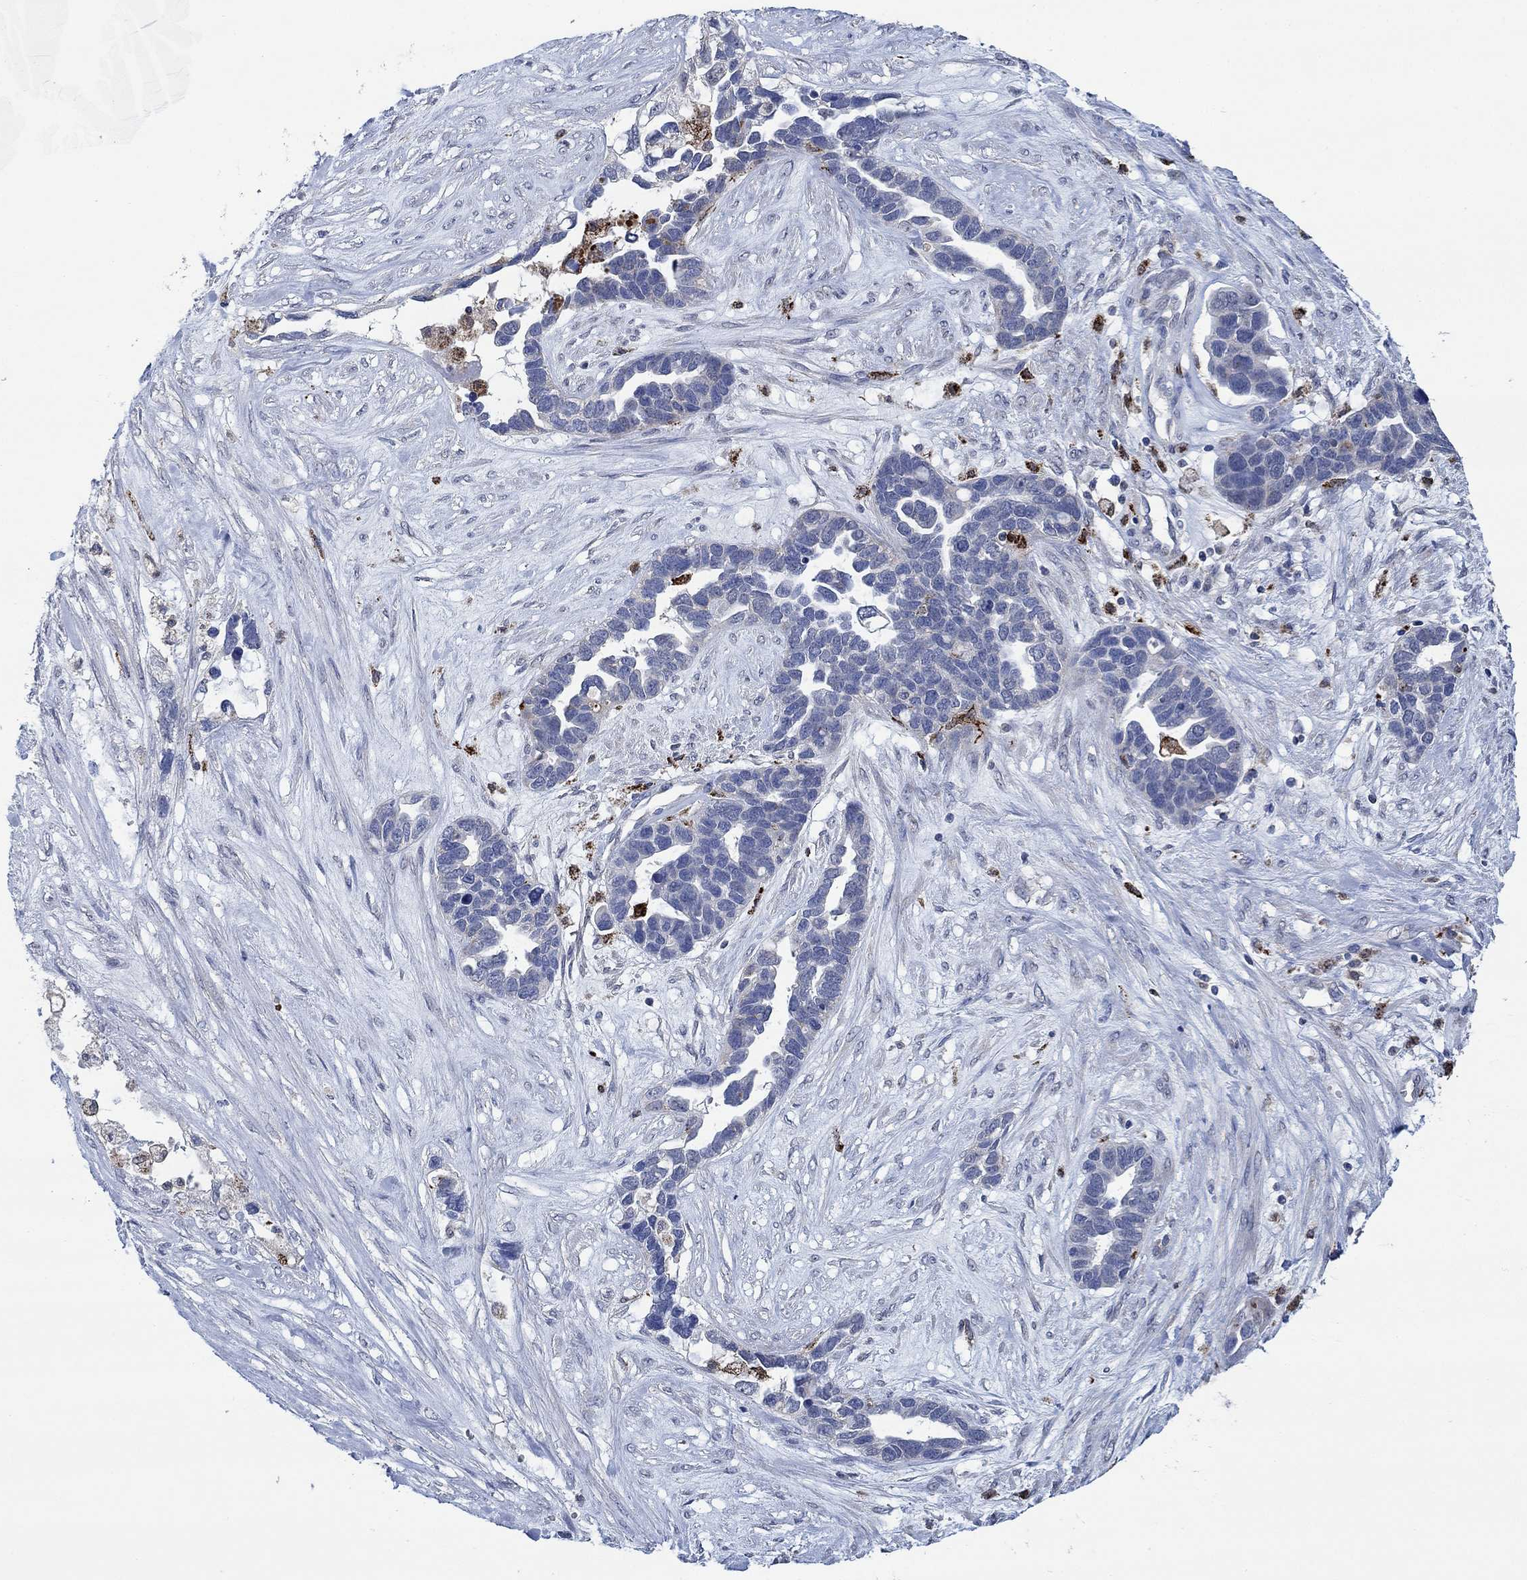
{"staining": {"intensity": "negative", "quantity": "none", "location": "none"}, "tissue": "ovarian cancer", "cell_type": "Tumor cells", "image_type": "cancer", "snomed": [{"axis": "morphology", "description": "Cystadenocarcinoma, serous, NOS"}, {"axis": "topography", "description": "Ovary"}], "caption": "Tumor cells show no significant expression in ovarian serous cystadenocarcinoma.", "gene": "MPP1", "patient": {"sex": "female", "age": 54}}